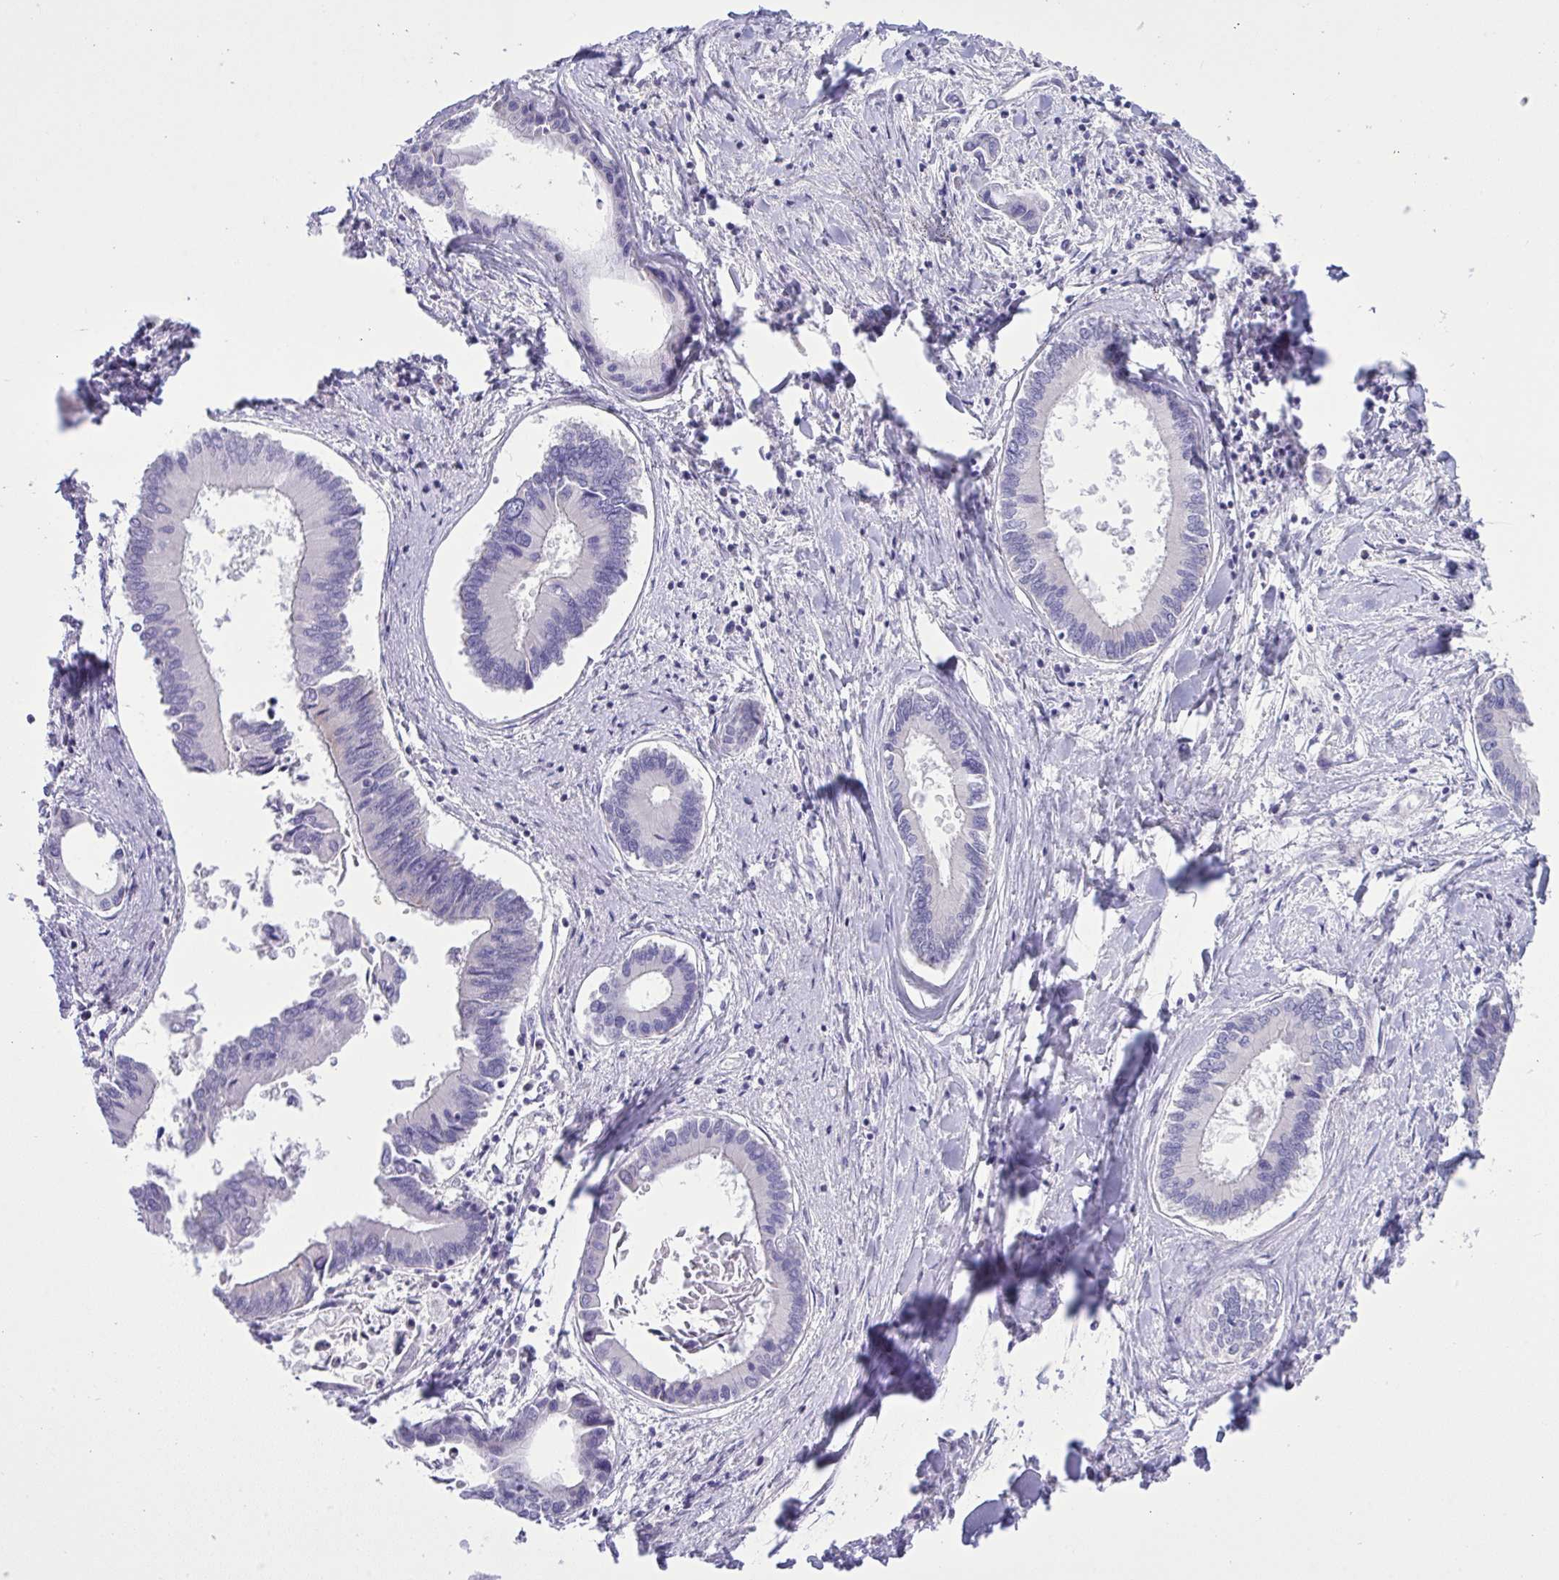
{"staining": {"intensity": "negative", "quantity": "none", "location": "none"}, "tissue": "liver cancer", "cell_type": "Tumor cells", "image_type": "cancer", "snomed": [{"axis": "morphology", "description": "Cholangiocarcinoma"}, {"axis": "topography", "description": "Liver"}], "caption": "A histopathology image of liver cholangiocarcinoma stained for a protein displays no brown staining in tumor cells.", "gene": "WDR97", "patient": {"sex": "male", "age": 66}}